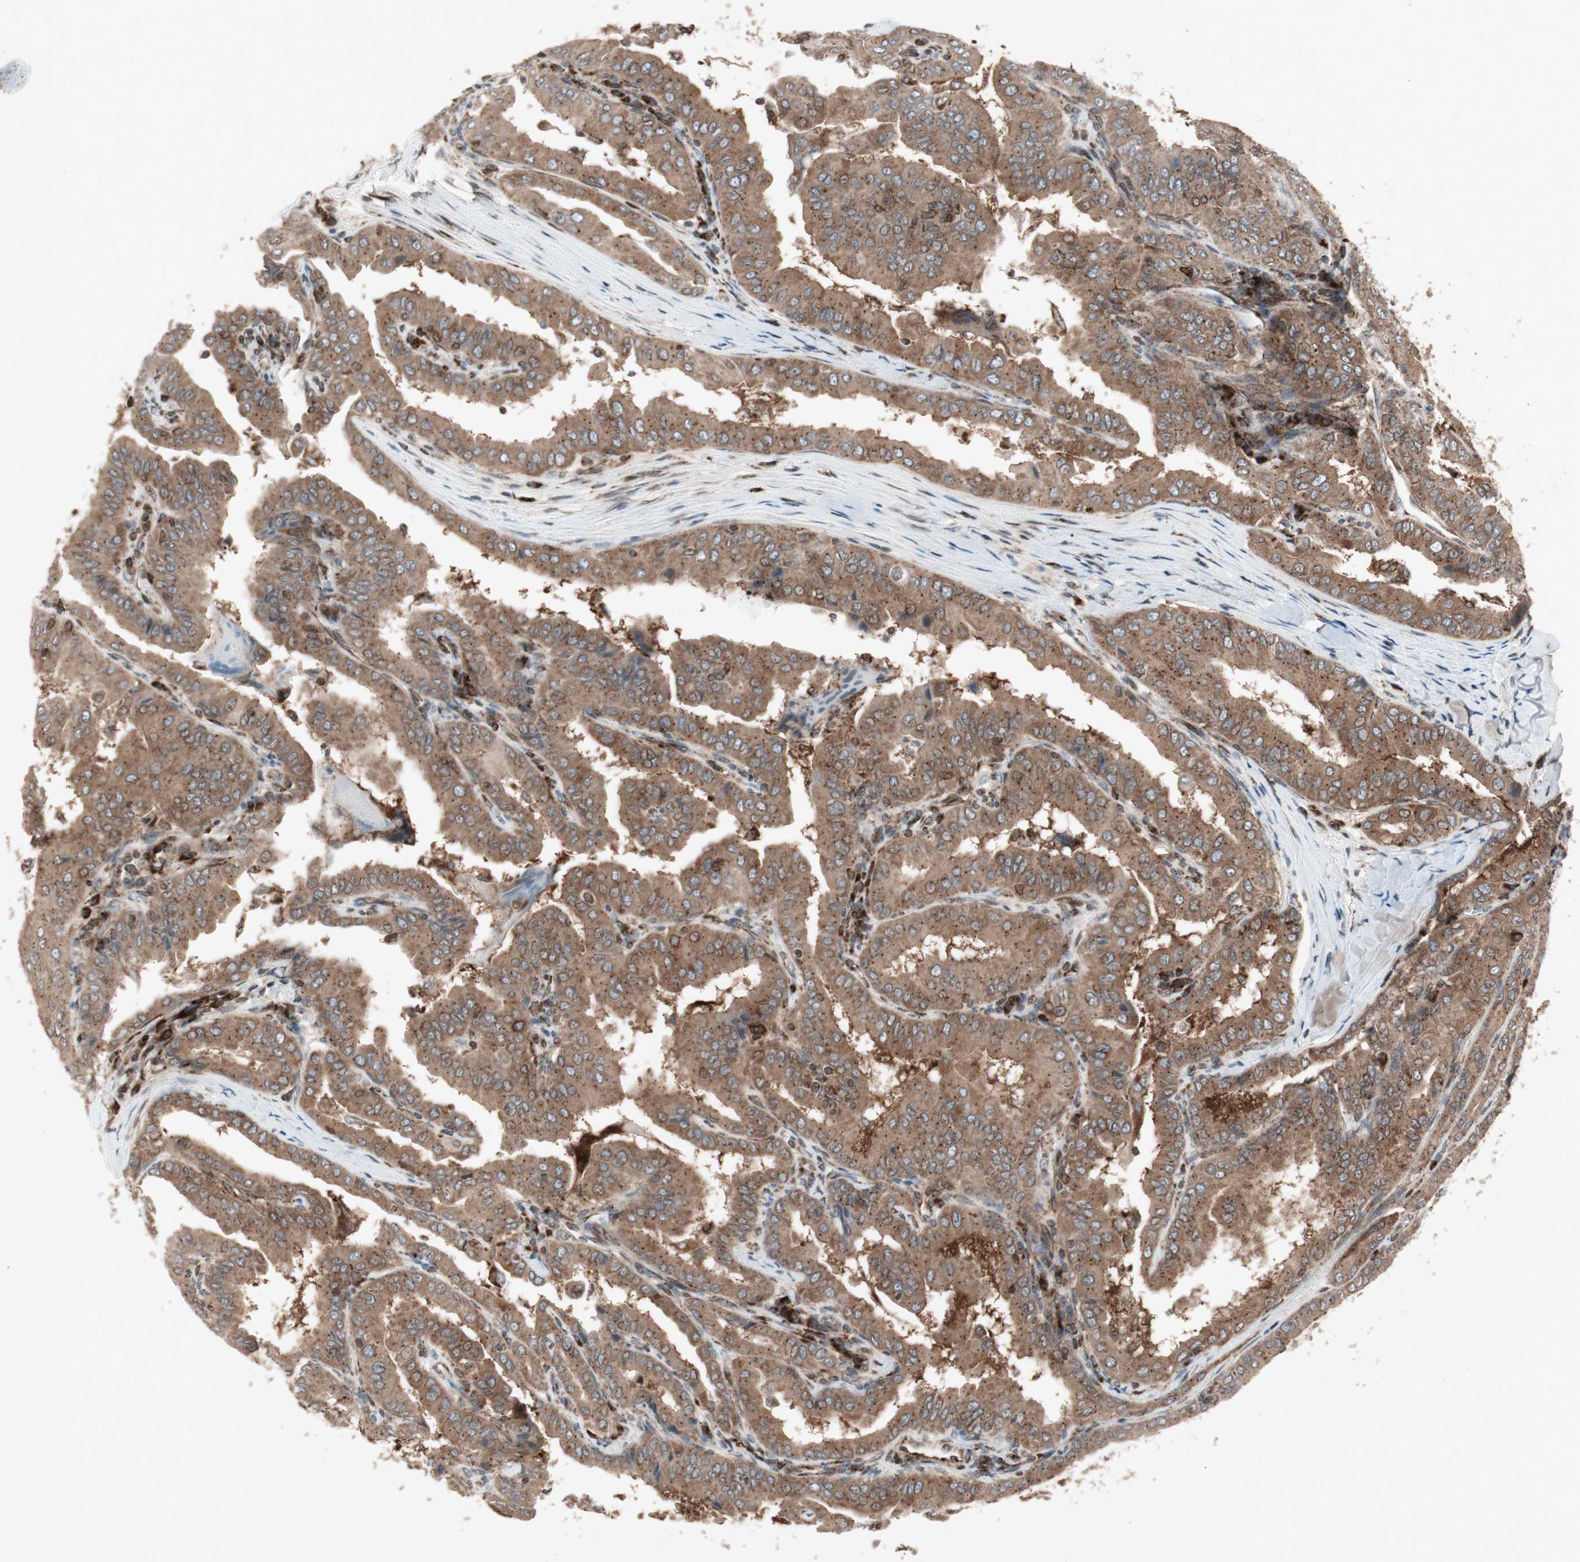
{"staining": {"intensity": "strong", "quantity": ">75%", "location": "cytoplasmic/membranous"}, "tissue": "thyroid cancer", "cell_type": "Tumor cells", "image_type": "cancer", "snomed": [{"axis": "morphology", "description": "Papillary adenocarcinoma, NOS"}, {"axis": "topography", "description": "Thyroid gland"}], "caption": "High-power microscopy captured an immunohistochemistry (IHC) micrograph of thyroid cancer, revealing strong cytoplasmic/membranous staining in about >75% of tumor cells.", "gene": "NUP62", "patient": {"sex": "male", "age": 33}}